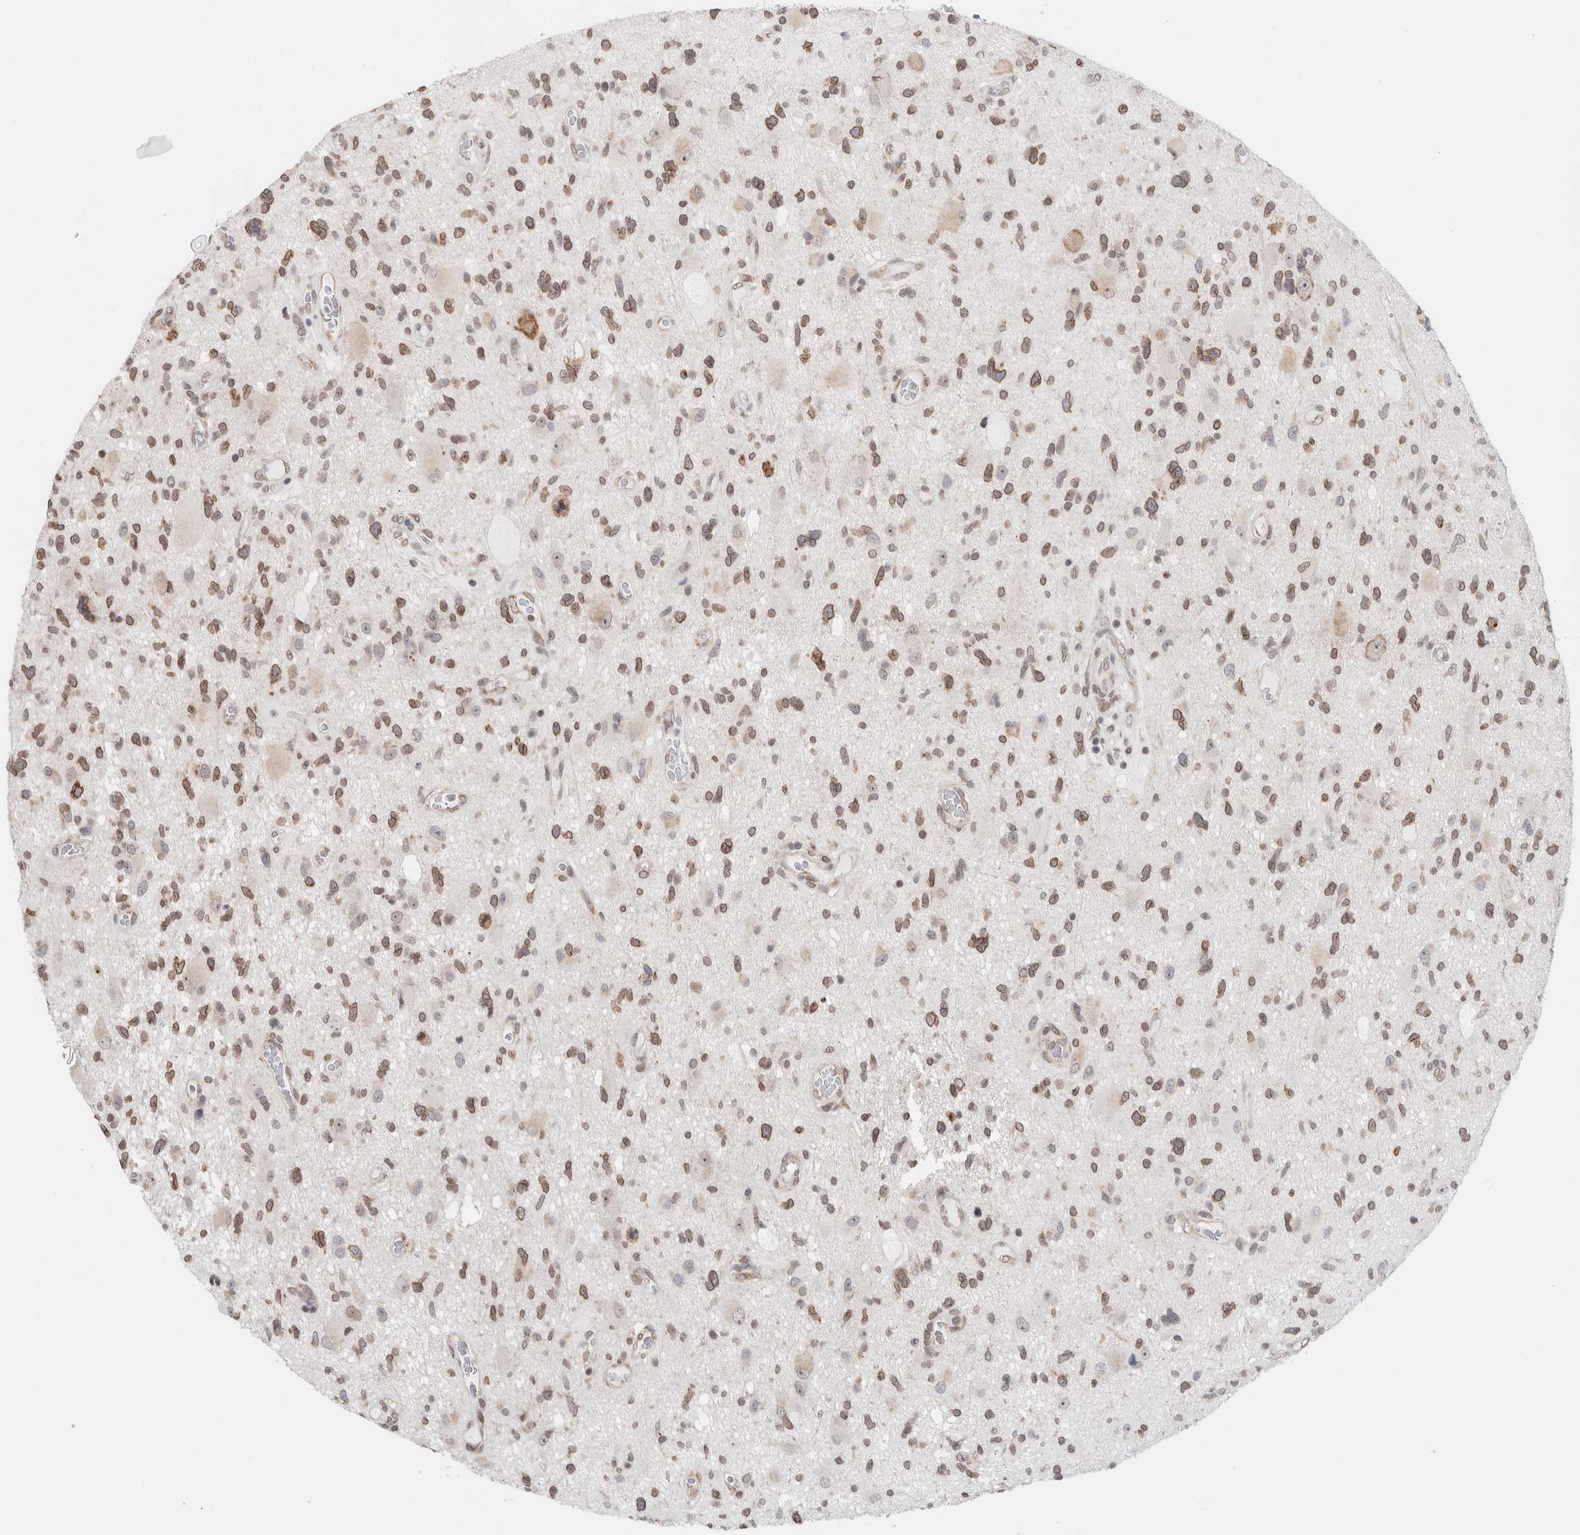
{"staining": {"intensity": "moderate", "quantity": ">75%", "location": "nuclear"}, "tissue": "glioma", "cell_type": "Tumor cells", "image_type": "cancer", "snomed": [{"axis": "morphology", "description": "Glioma, malignant, High grade"}, {"axis": "topography", "description": "Brain"}], "caption": "Immunohistochemical staining of human glioma exhibits moderate nuclear protein expression in approximately >75% of tumor cells. (IHC, brightfield microscopy, high magnification).", "gene": "RBMX2", "patient": {"sex": "male", "age": 33}}